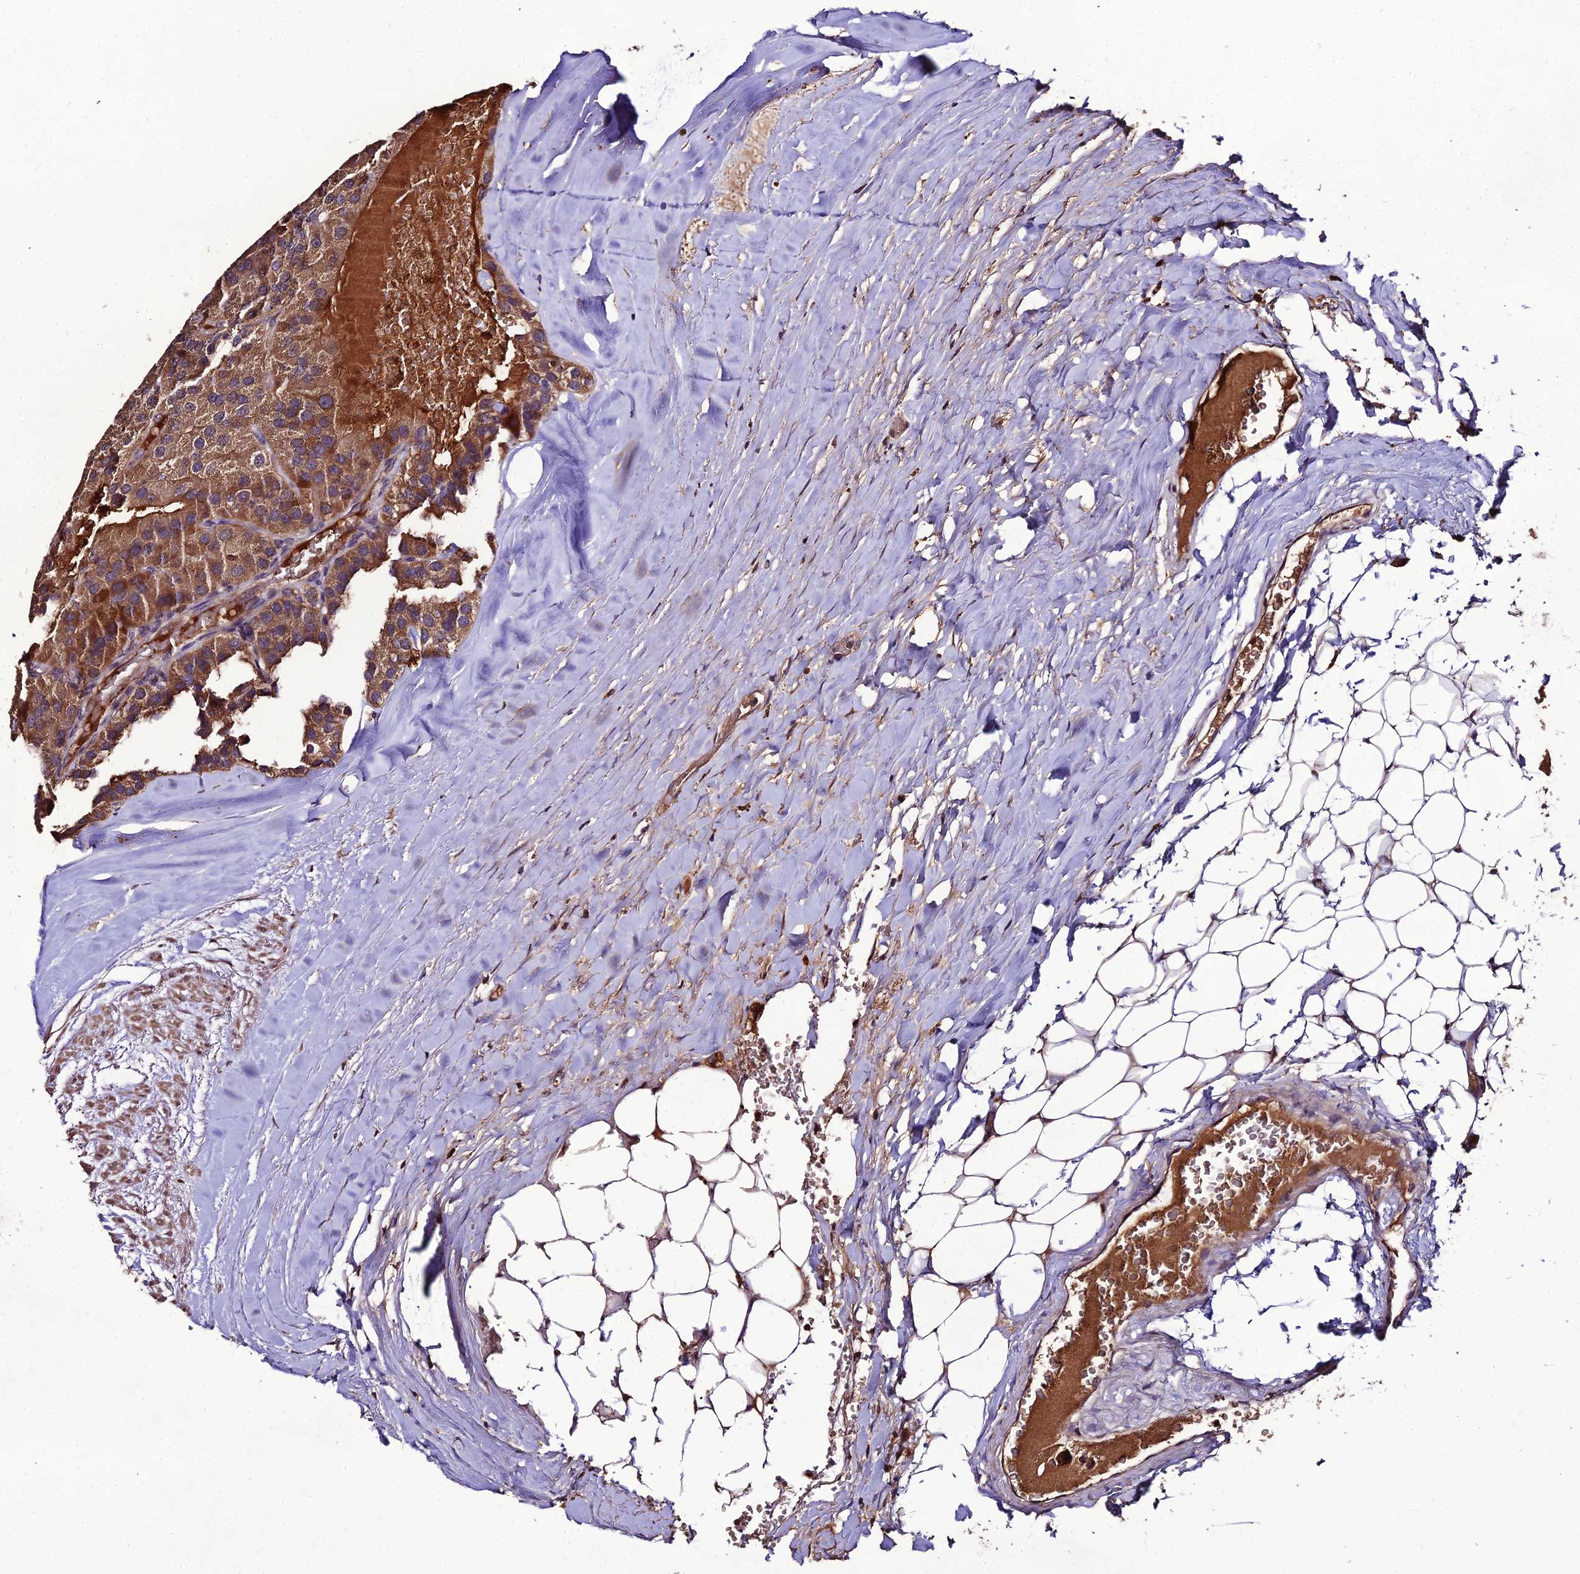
{"staining": {"intensity": "moderate", "quantity": ">75%", "location": "cytoplasmic/membranous"}, "tissue": "parathyroid gland", "cell_type": "Glandular cells", "image_type": "normal", "snomed": [{"axis": "morphology", "description": "Normal tissue, NOS"}, {"axis": "morphology", "description": "Adenoma, NOS"}, {"axis": "topography", "description": "Parathyroid gland"}], "caption": "Normal parathyroid gland shows moderate cytoplasmic/membranous expression in approximately >75% of glandular cells, visualized by immunohistochemistry. (DAB = brown stain, brightfield microscopy at high magnification).", "gene": "KCTD16", "patient": {"sex": "female", "age": 86}}